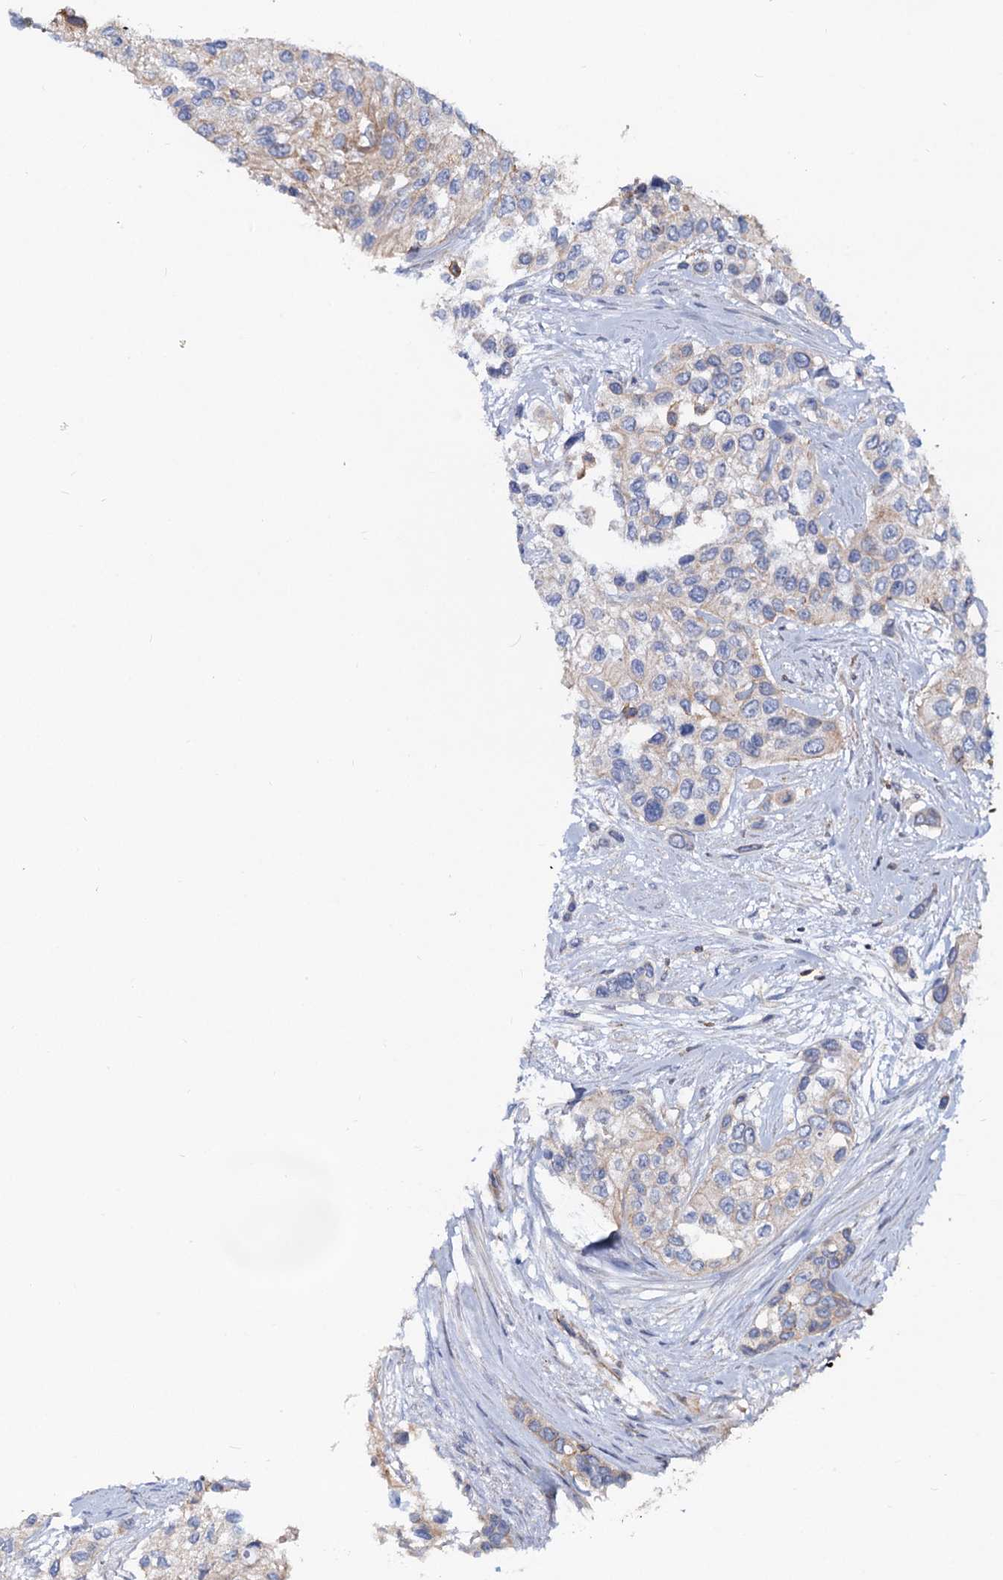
{"staining": {"intensity": "weak", "quantity": "<25%", "location": "cytoplasmic/membranous"}, "tissue": "urothelial cancer", "cell_type": "Tumor cells", "image_type": "cancer", "snomed": [{"axis": "morphology", "description": "Normal tissue, NOS"}, {"axis": "morphology", "description": "Urothelial carcinoma, High grade"}, {"axis": "topography", "description": "Vascular tissue"}, {"axis": "topography", "description": "Urinary bladder"}], "caption": "Immunohistochemical staining of human urothelial carcinoma (high-grade) demonstrates no significant staining in tumor cells.", "gene": "LRCH4", "patient": {"sex": "female", "age": 56}}